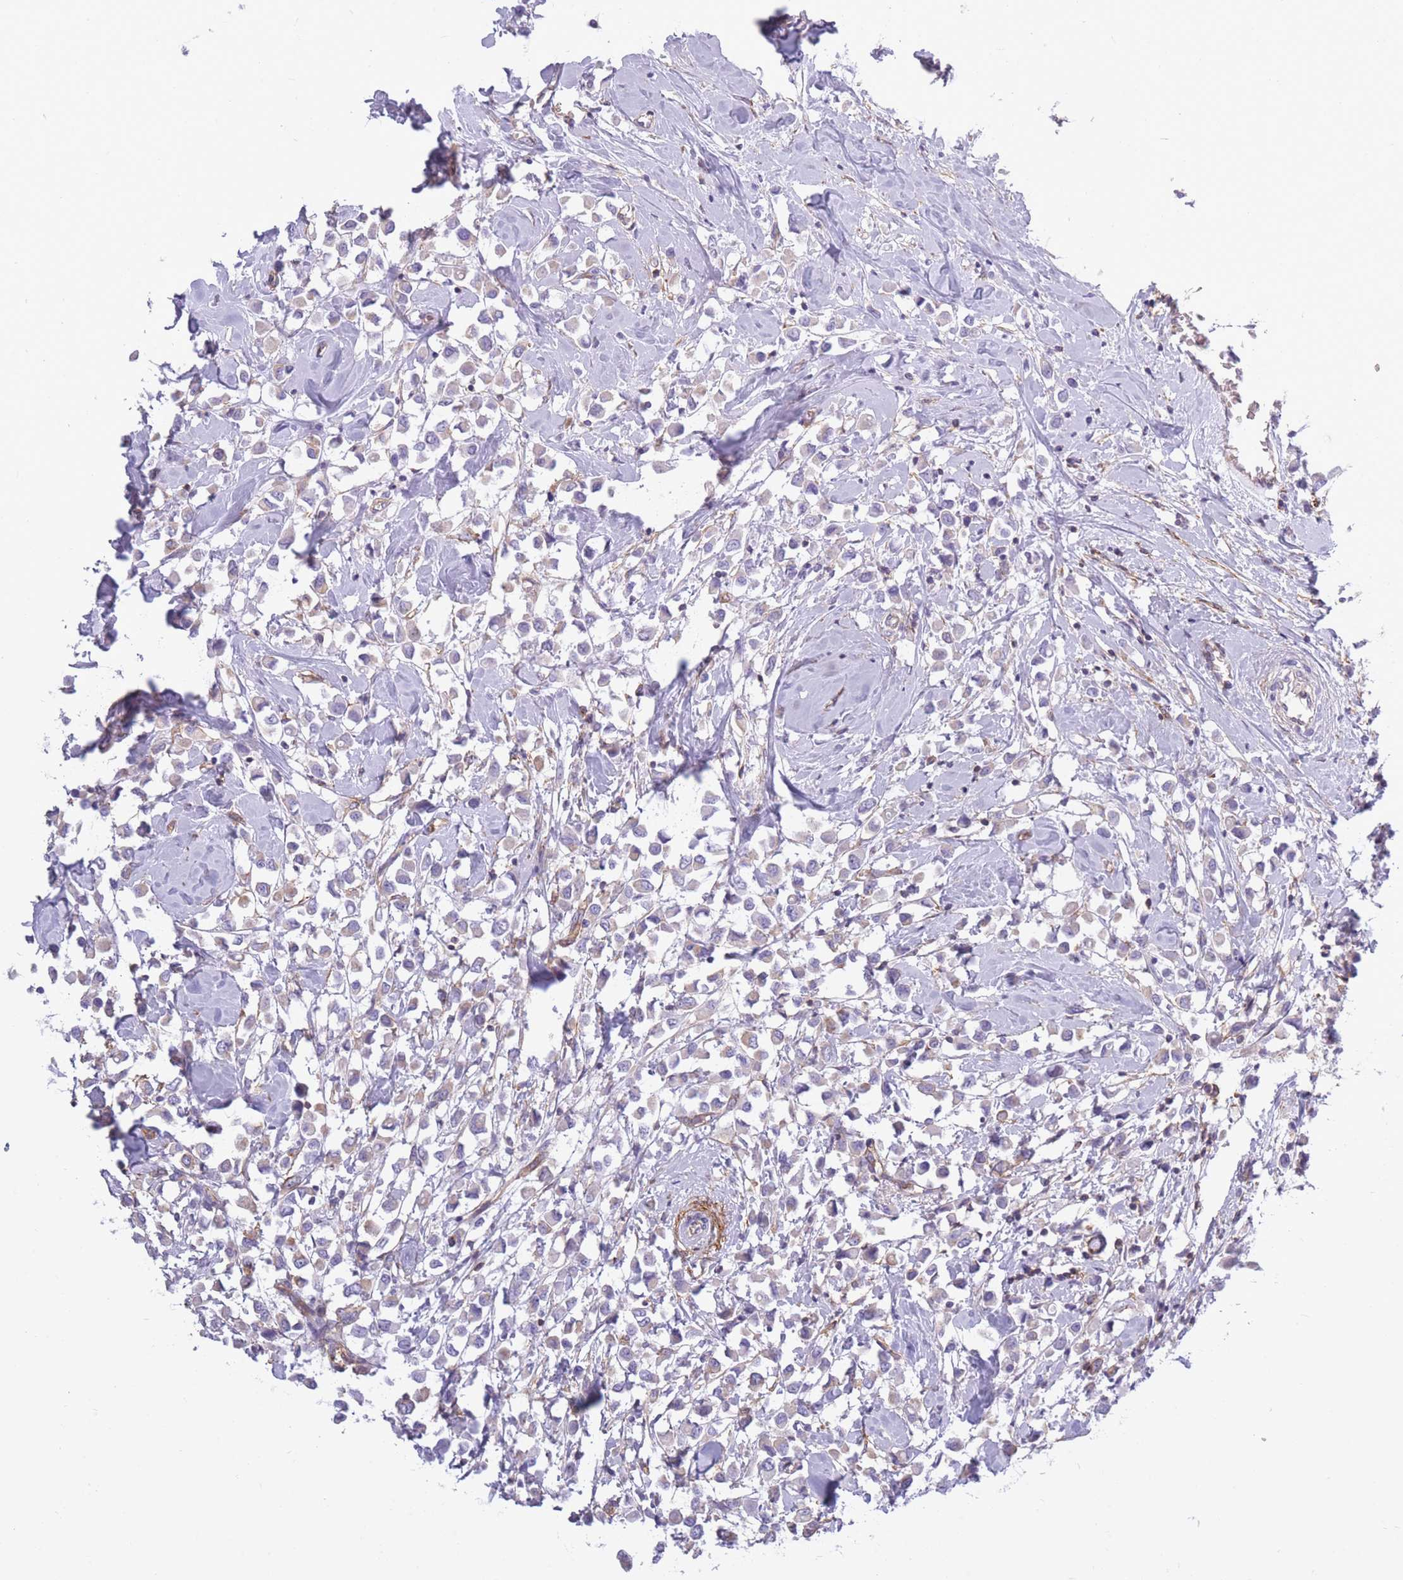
{"staining": {"intensity": "negative", "quantity": "none", "location": "none"}, "tissue": "breast cancer", "cell_type": "Tumor cells", "image_type": "cancer", "snomed": [{"axis": "morphology", "description": "Duct carcinoma"}, {"axis": "topography", "description": "Breast"}], "caption": "This is an immunohistochemistry photomicrograph of human breast cancer (invasive ductal carcinoma). There is no expression in tumor cells.", "gene": "ADD1", "patient": {"sex": "female", "age": 61}}